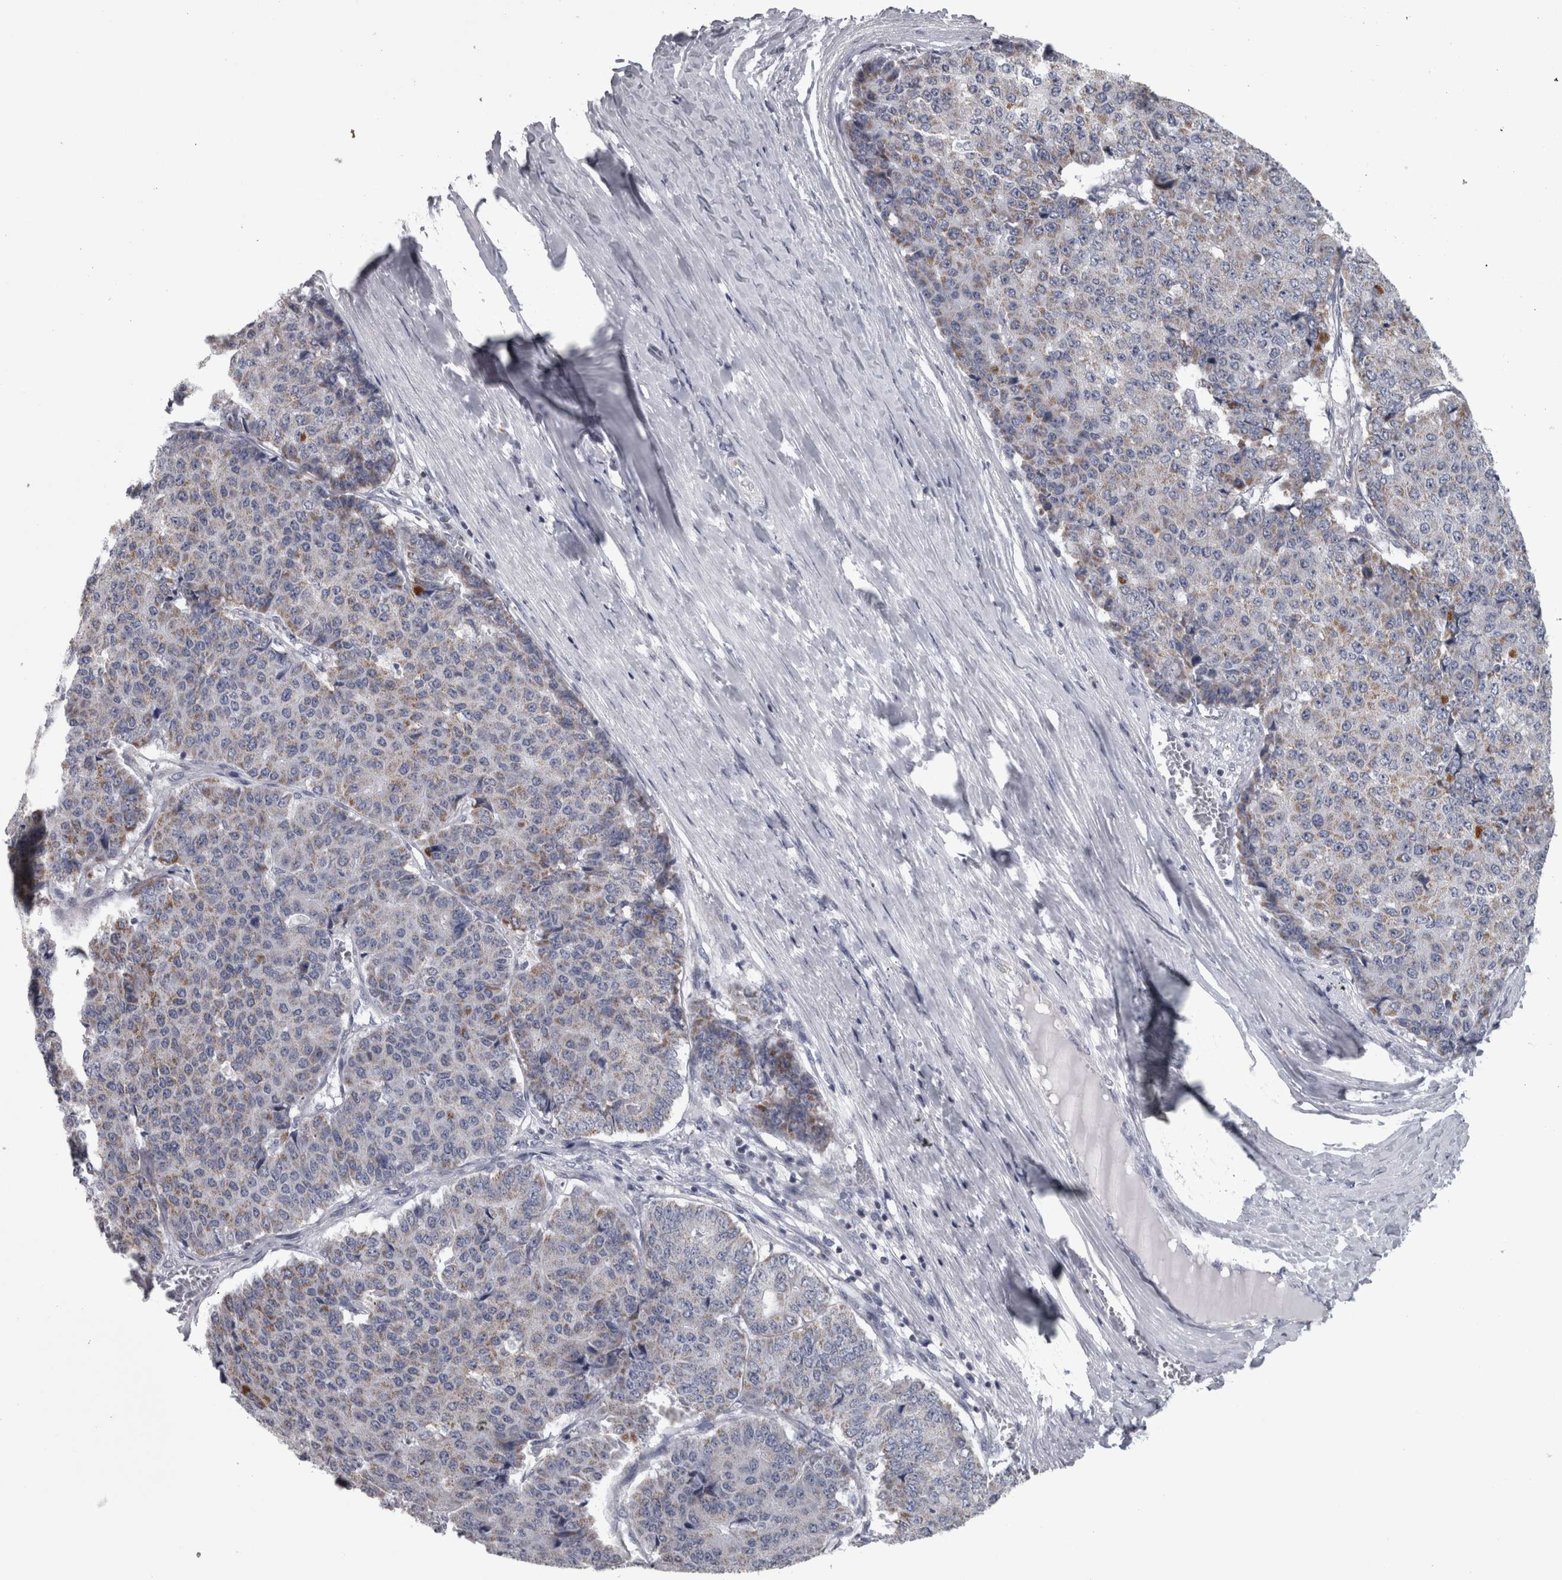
{"staining": {"intensity": "moderate", "quantity": ">75%", "location": "cytoplasmic/membranous"}, "tissue": "pancreatic cancer", "cell_type": "Tumor cells", "image_type": "cancer", "snomed": [{"axis": "morphology", "description": "Adenocarcinoma, NOS"}, {"axis": "topography", "description": "Pancreas"}], "caption": "DAB (3,3'-diaminobenzidine) immunohistochemical staining of human pancreatic cancer (adenocarcinoma) demonstrates moderate cytoplasmic/membranous protein positivity in approximately >75% of tumor cells.", "gene": "DBT", "patient": {"sex": "male", "age": 50}}